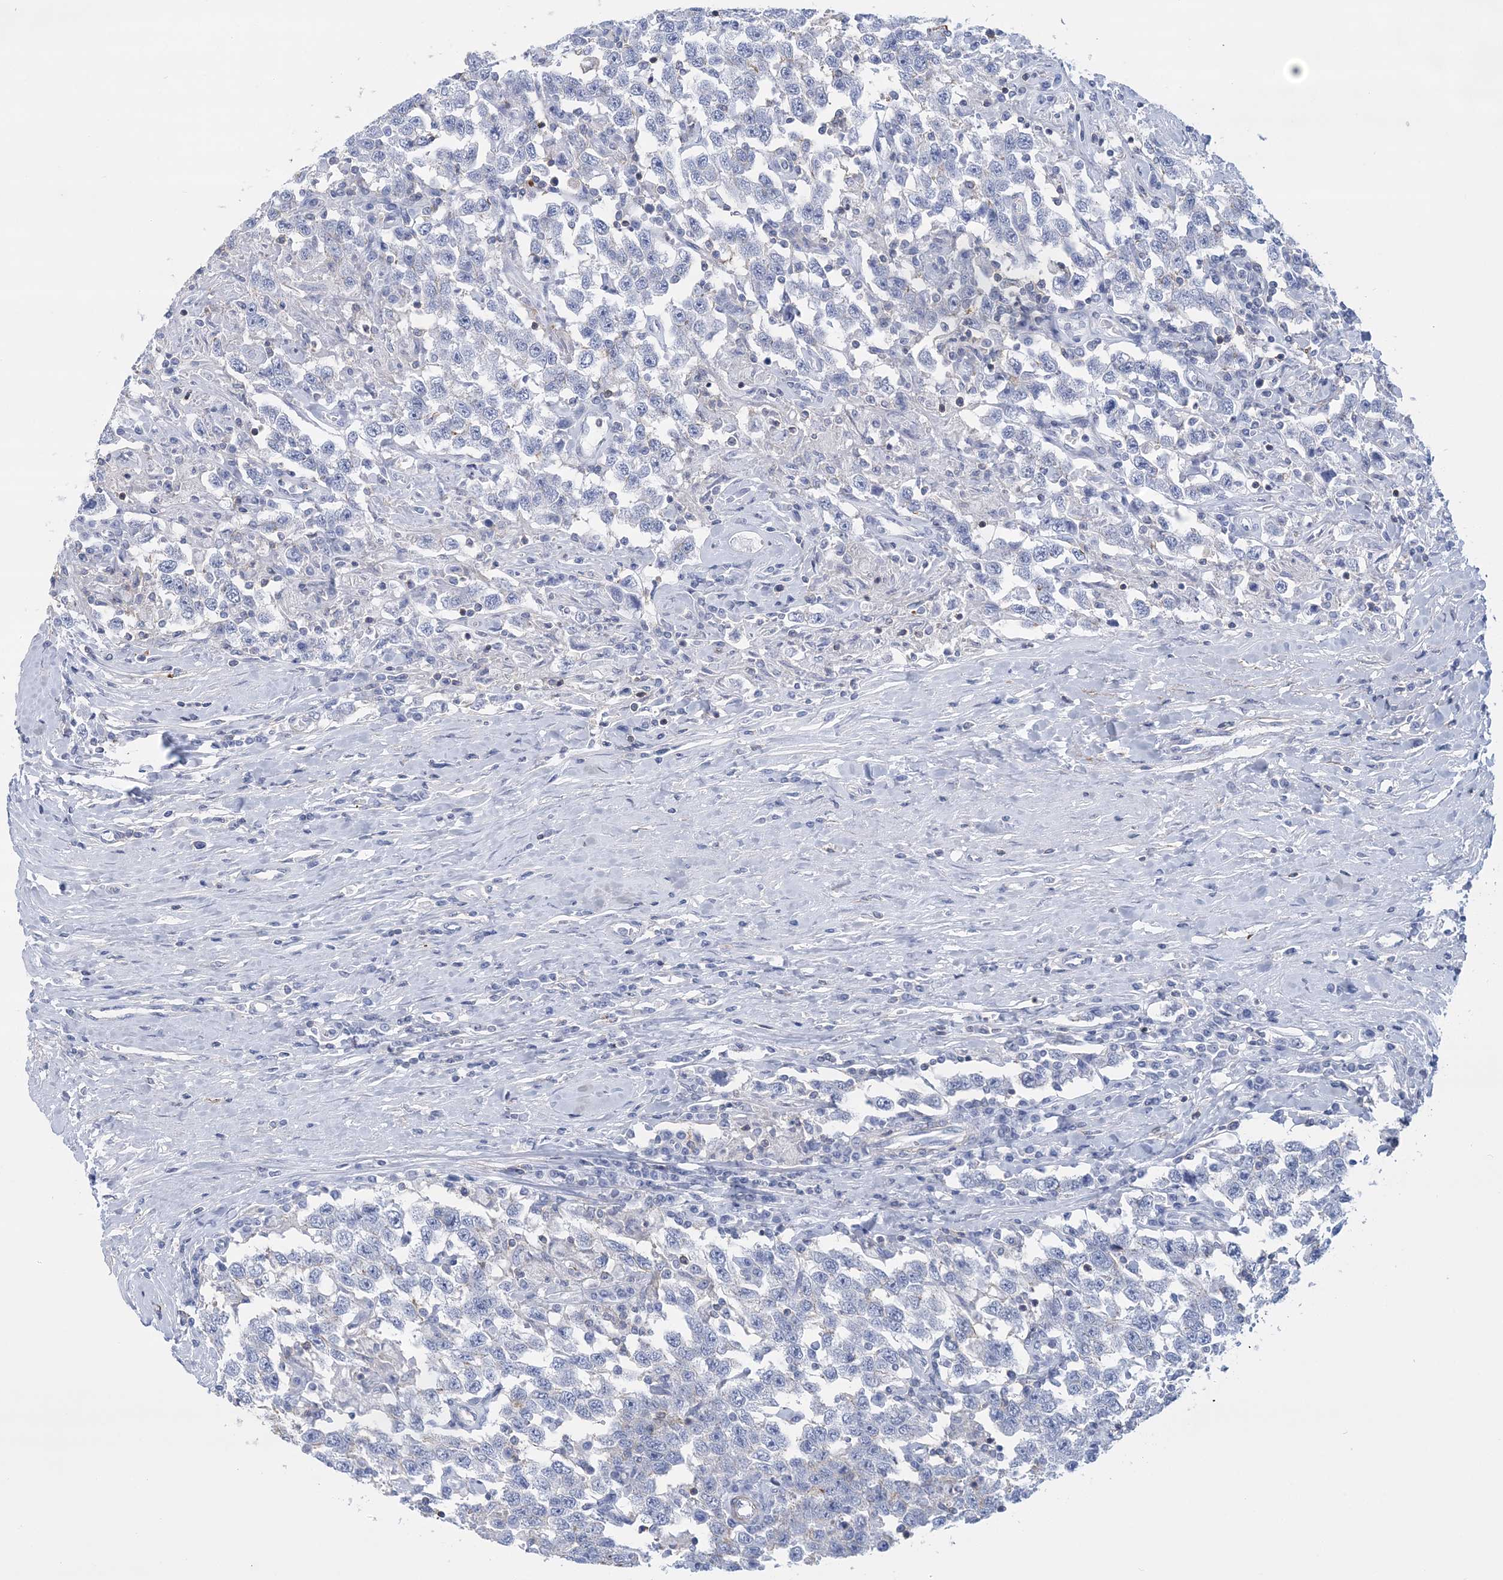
{"staining": {"intensity": "negative", "quantity": "none", "location": "none"}, "tissue": "testis cancer", "cell_type": "Tumor cells", "image_type": "cancer", "snomed": [{"axis": "morphology", "description": "Seminoma, NOS"}, {"axis": "topography", "description": "Testis"}], "caption": "A micrograph of human seminoma (testis) is negative for staining in tumor cells. (Stains: DAB (3,3'-diaminobenzidine) IHC with hematoxylin counter stain, Microscopy: brightfield microscopy at high magnification).", "gene": "C11orf21", "patient": {"sex": "male", "age": 41}}